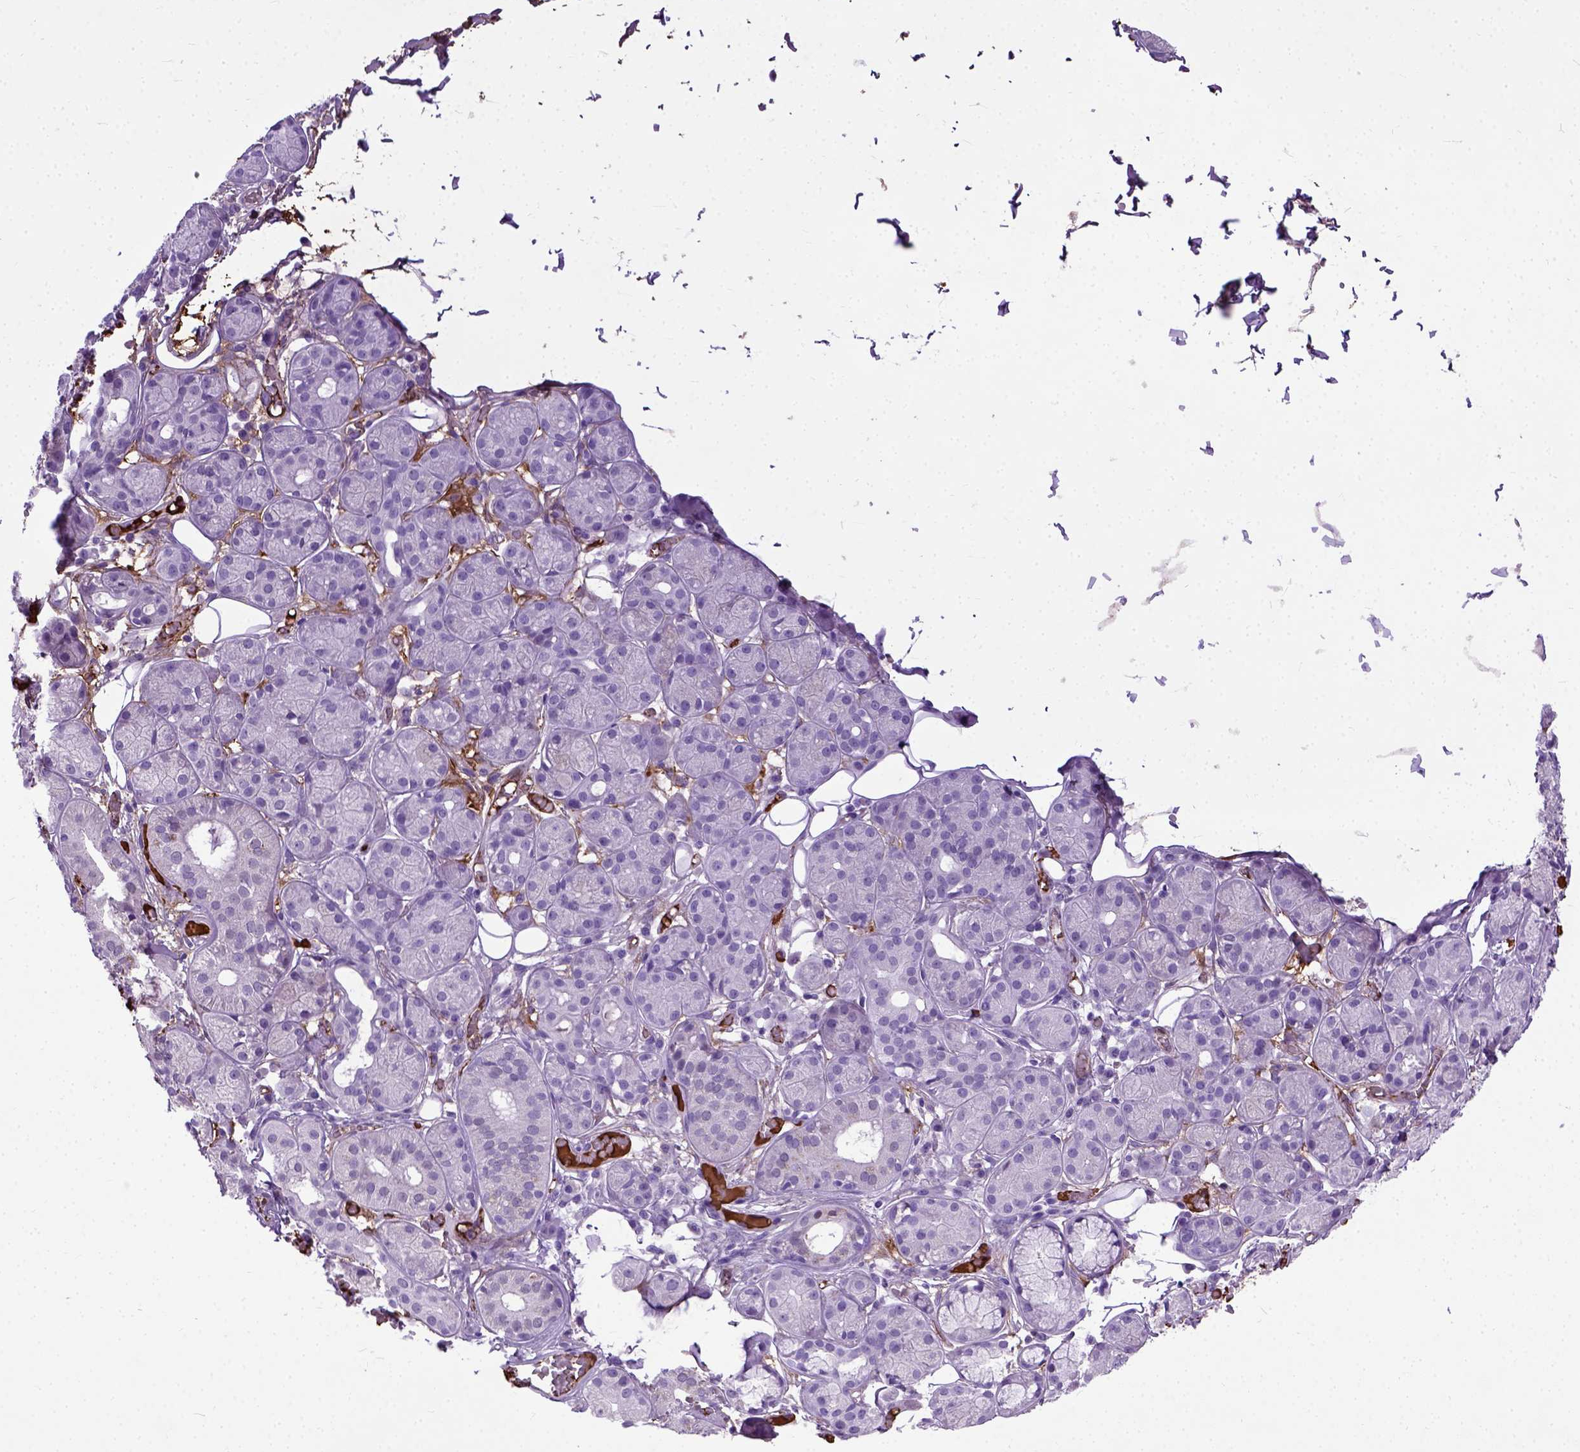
{"staining": {"intensity": "negative", "quantity": "none", "location": "none"}, "tissue": "salivary gland", "cell_type": "Glandular cells", "image_type": "normal", "snomed": [{"axis": "morphology", "description": "Normal tissue, NOS"}, {"axis": "topography", "description": "Salivary gland"}, {"axis": "topography", "description": "Peripheral nerve tissue"}], "caption": "Micrograph shows no significant protein staining in glandular cells of benign salivary gland.", "gene": "ADAMTS8", "patient": {"sex": "male", "age": 71}}